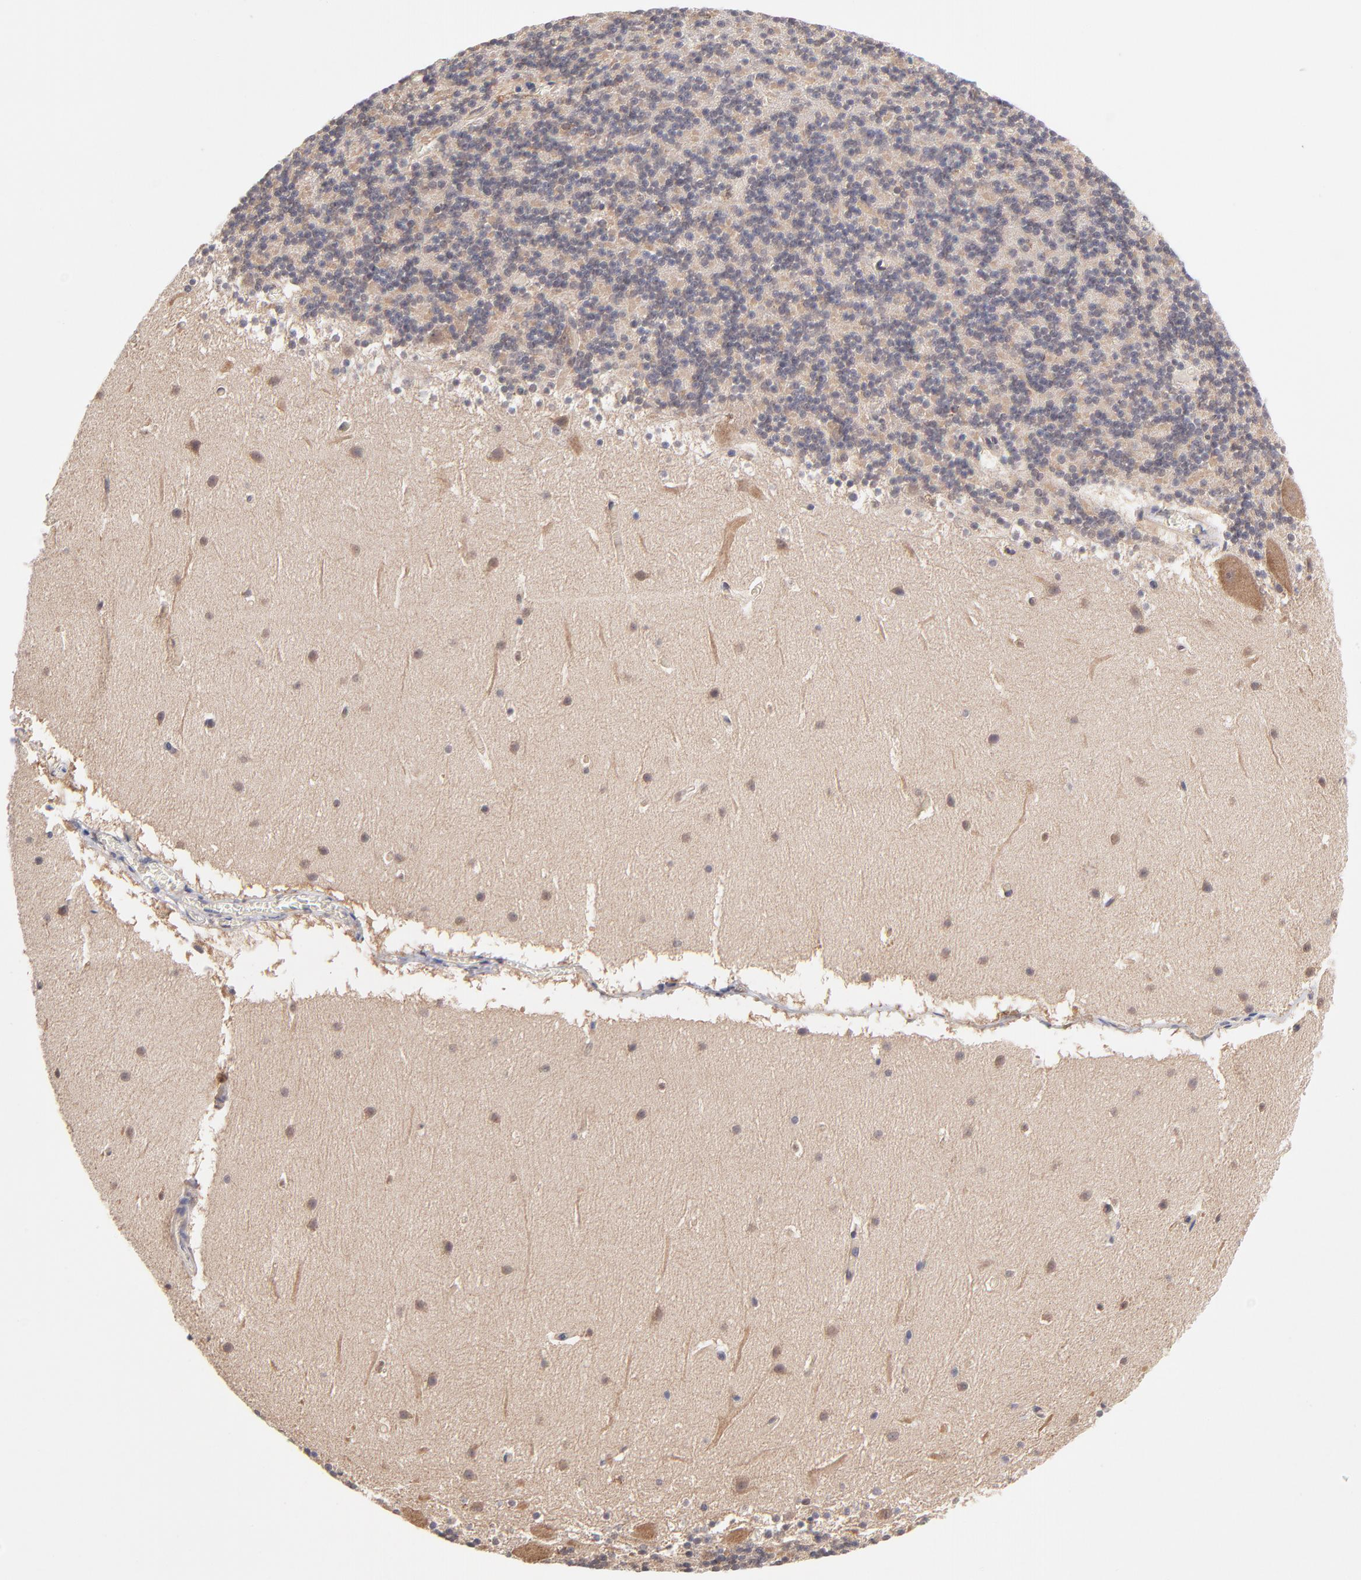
{"staining": {"intensity": "moderate", "quantity": ">75%", "location": "cytoplasmic/membranous"}, "tissue": "cerebellum", "cell_type": "Cells in granular layer", "image_type": "normal", "snomed": [{"axis": "morphology", "description": "Normal tissue, NOS"}, {"axis": "topography", "description": "Cerebellum"}], "caption": "IHC histopathology image of normal cerebellum: human cerebellum stained using immunohistochemistry displays medium levels of moderate protein expression localized specifically in the cytoplasmic/membranous of cells in granular layer, appearing as a cytoplasmic/membranous brown color.", "gene": "UBE2H", "patient": {"sex": "male", "age": 45}}